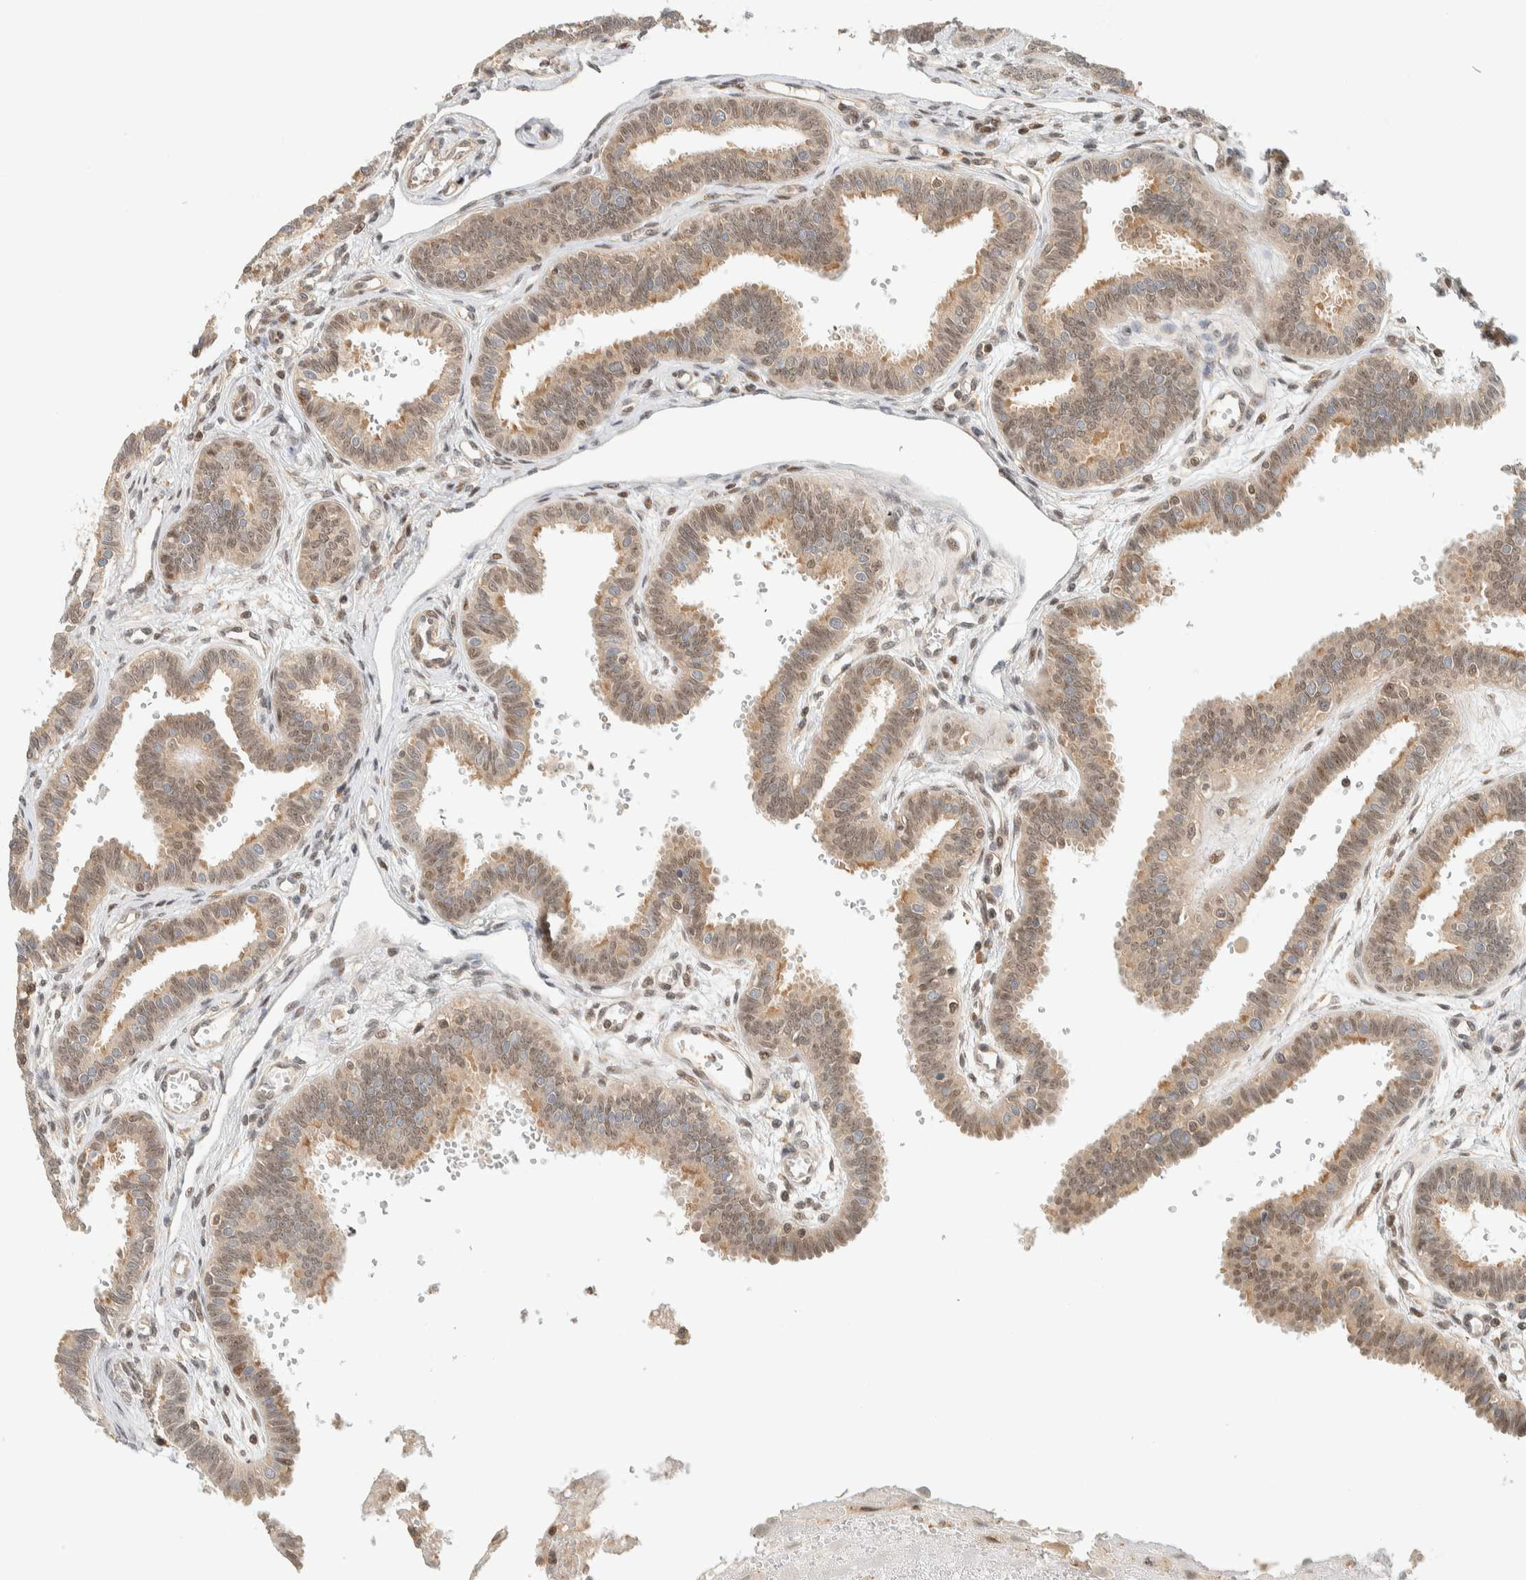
{"staining": {"intensity": "moderate", "quantity": ">75%", "location": "cytoplasmic/membranous,nuclear"}, "tissue": "fallopian tube", "cell_type": "Glandular cells", "image_type": "normal", "snomed": [{"axis": "morphology", "description": "Normal tissue, NOS"}, {"axis": "topography", "description": "Fallopian tube"}], "caption": "Fallopian tube stained with a brown dye shows moderate cytoplasmic/membranous,nuclear positive positivity in about >75% of glandular cells.", "gene": "ARFGEF1", "patient": {"sex": "female", "age": 32}}